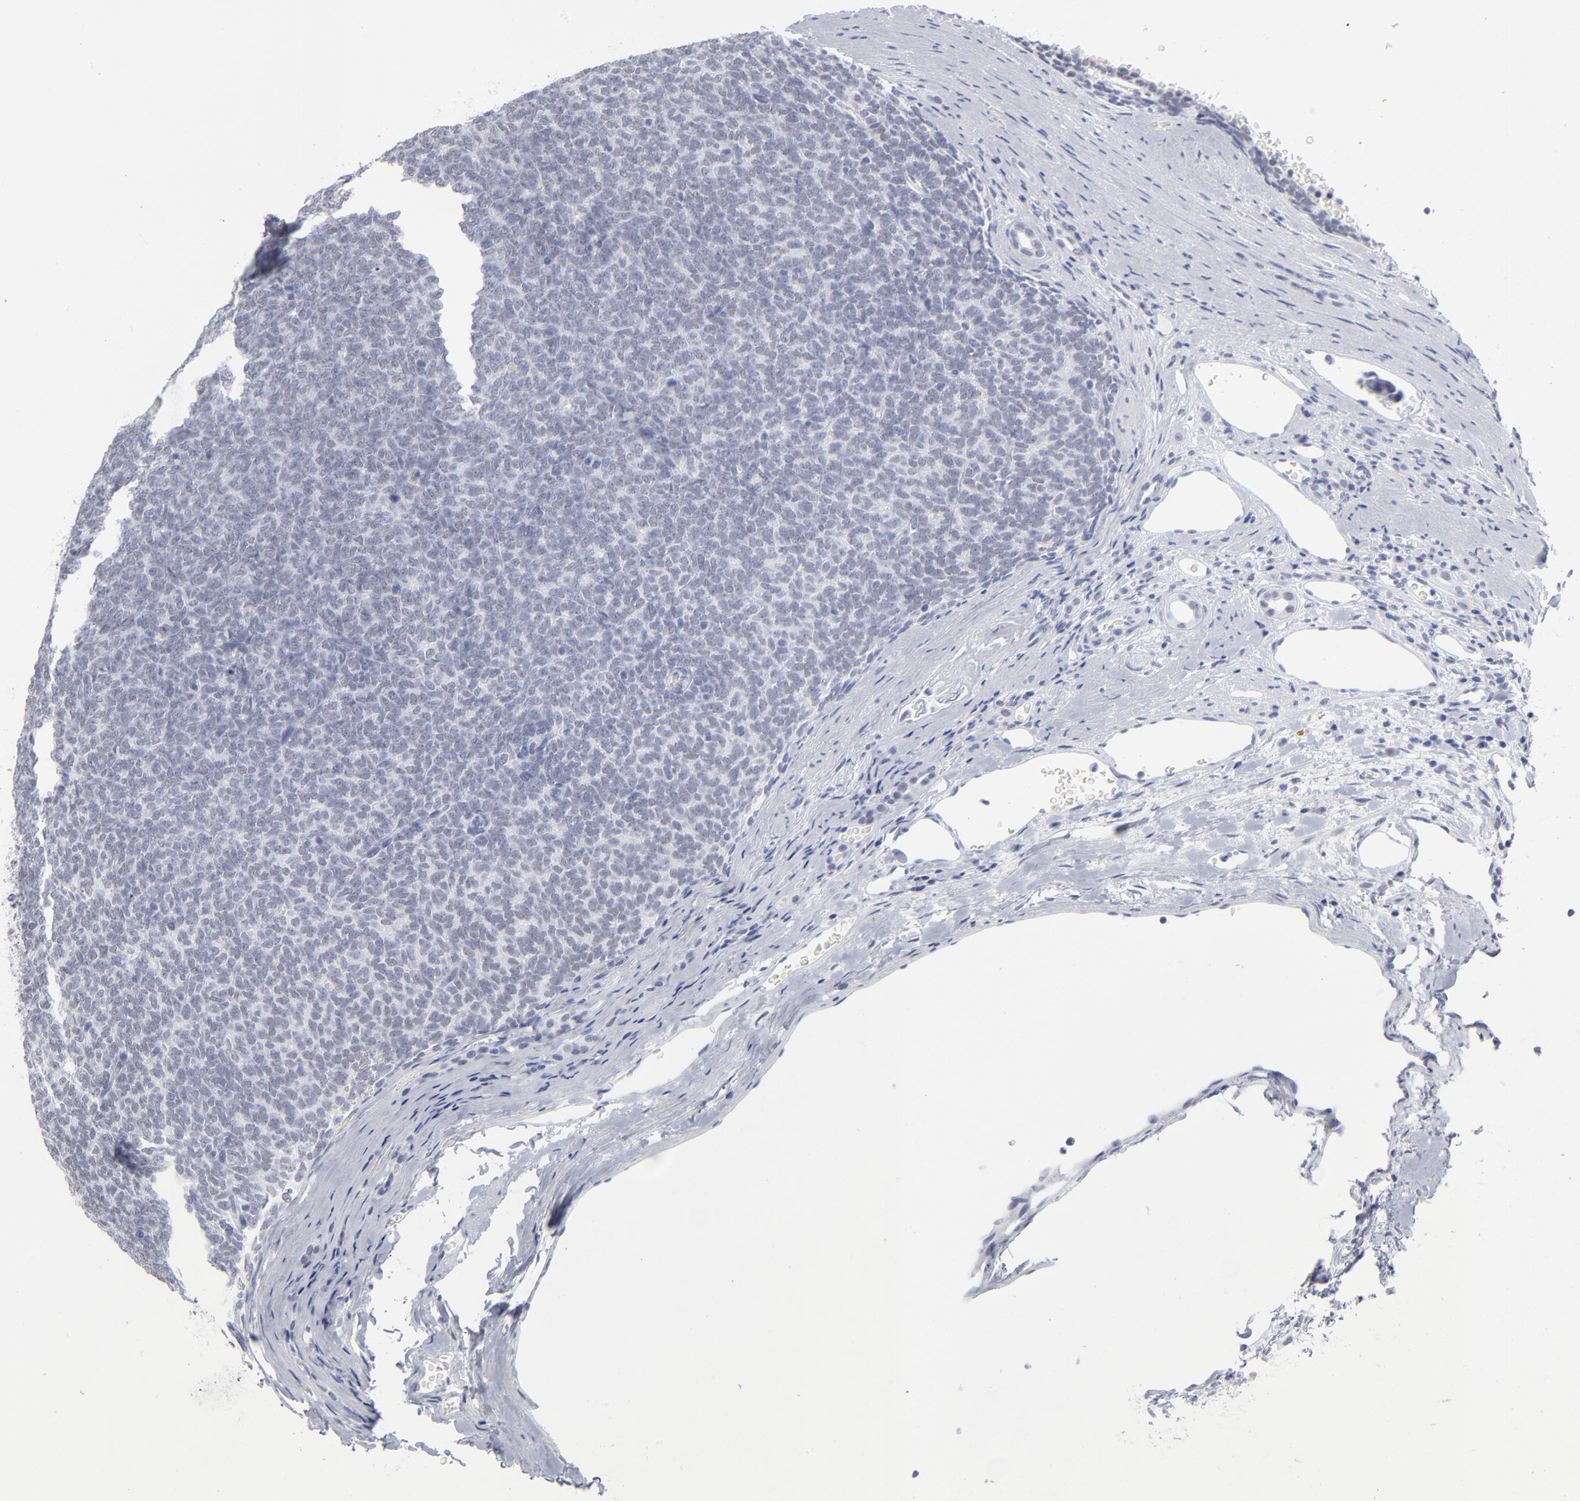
{"staining": {"intensity": "negative", "quantity": "none", "location": "none"}, "tissue": "renal cancer", "cell_type": "Tumor cells", "image_type": "cancer", "snomed": [{"axis": "morphology", "description": "Neoplasm, malignant, NOS"}, {"axis": "topography", "description": "Kidney"}], "caption": "High magnification brightfield microscopy of renal cancer stained with DAB (3,3'-diaminobenzidine) (brown) and counterstained with hematoxylin (blue): tumor cells show no significant staining.", "gene": "SNRPB", "patient": {"sex": "male", "age": 28}}